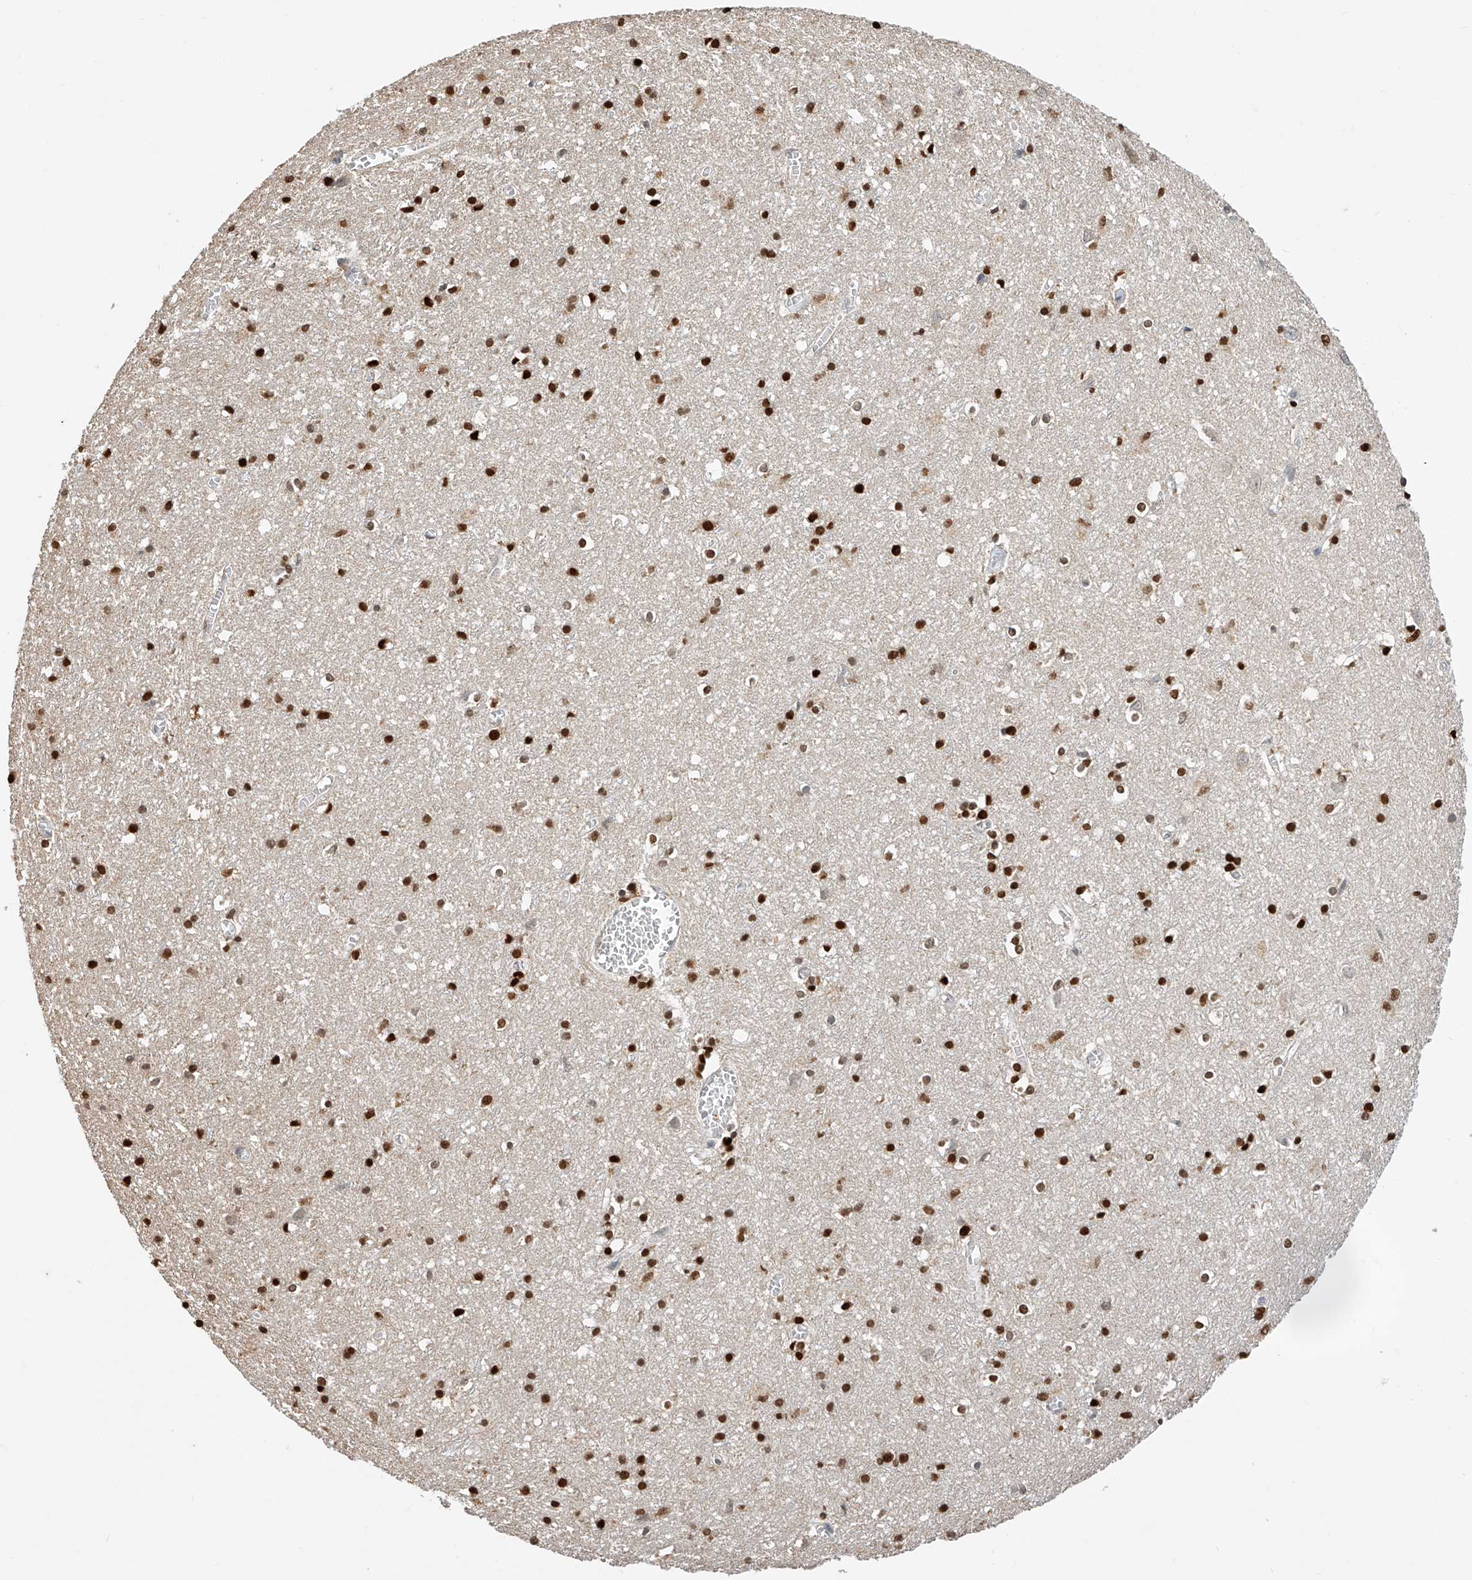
{"staining": {"intensity": "negative", "quantity": "none", "location": "none"}, "tissue": "cerebral cortex", "cell_type": "Endothelial cells", "image_type": "normal", "snomed": [{"axis": "morphology", "description": "Normal tissue, NOS"}, {"axis": "topography", "description": "Cerebral cortex"}], "caption": "This is a photomicrograph of IHC staining of normal cerebral cortex, which shows no expression in endothelial cells.", "gene": "CTDP1", "patient": {"sex": "female", "age": 64}}